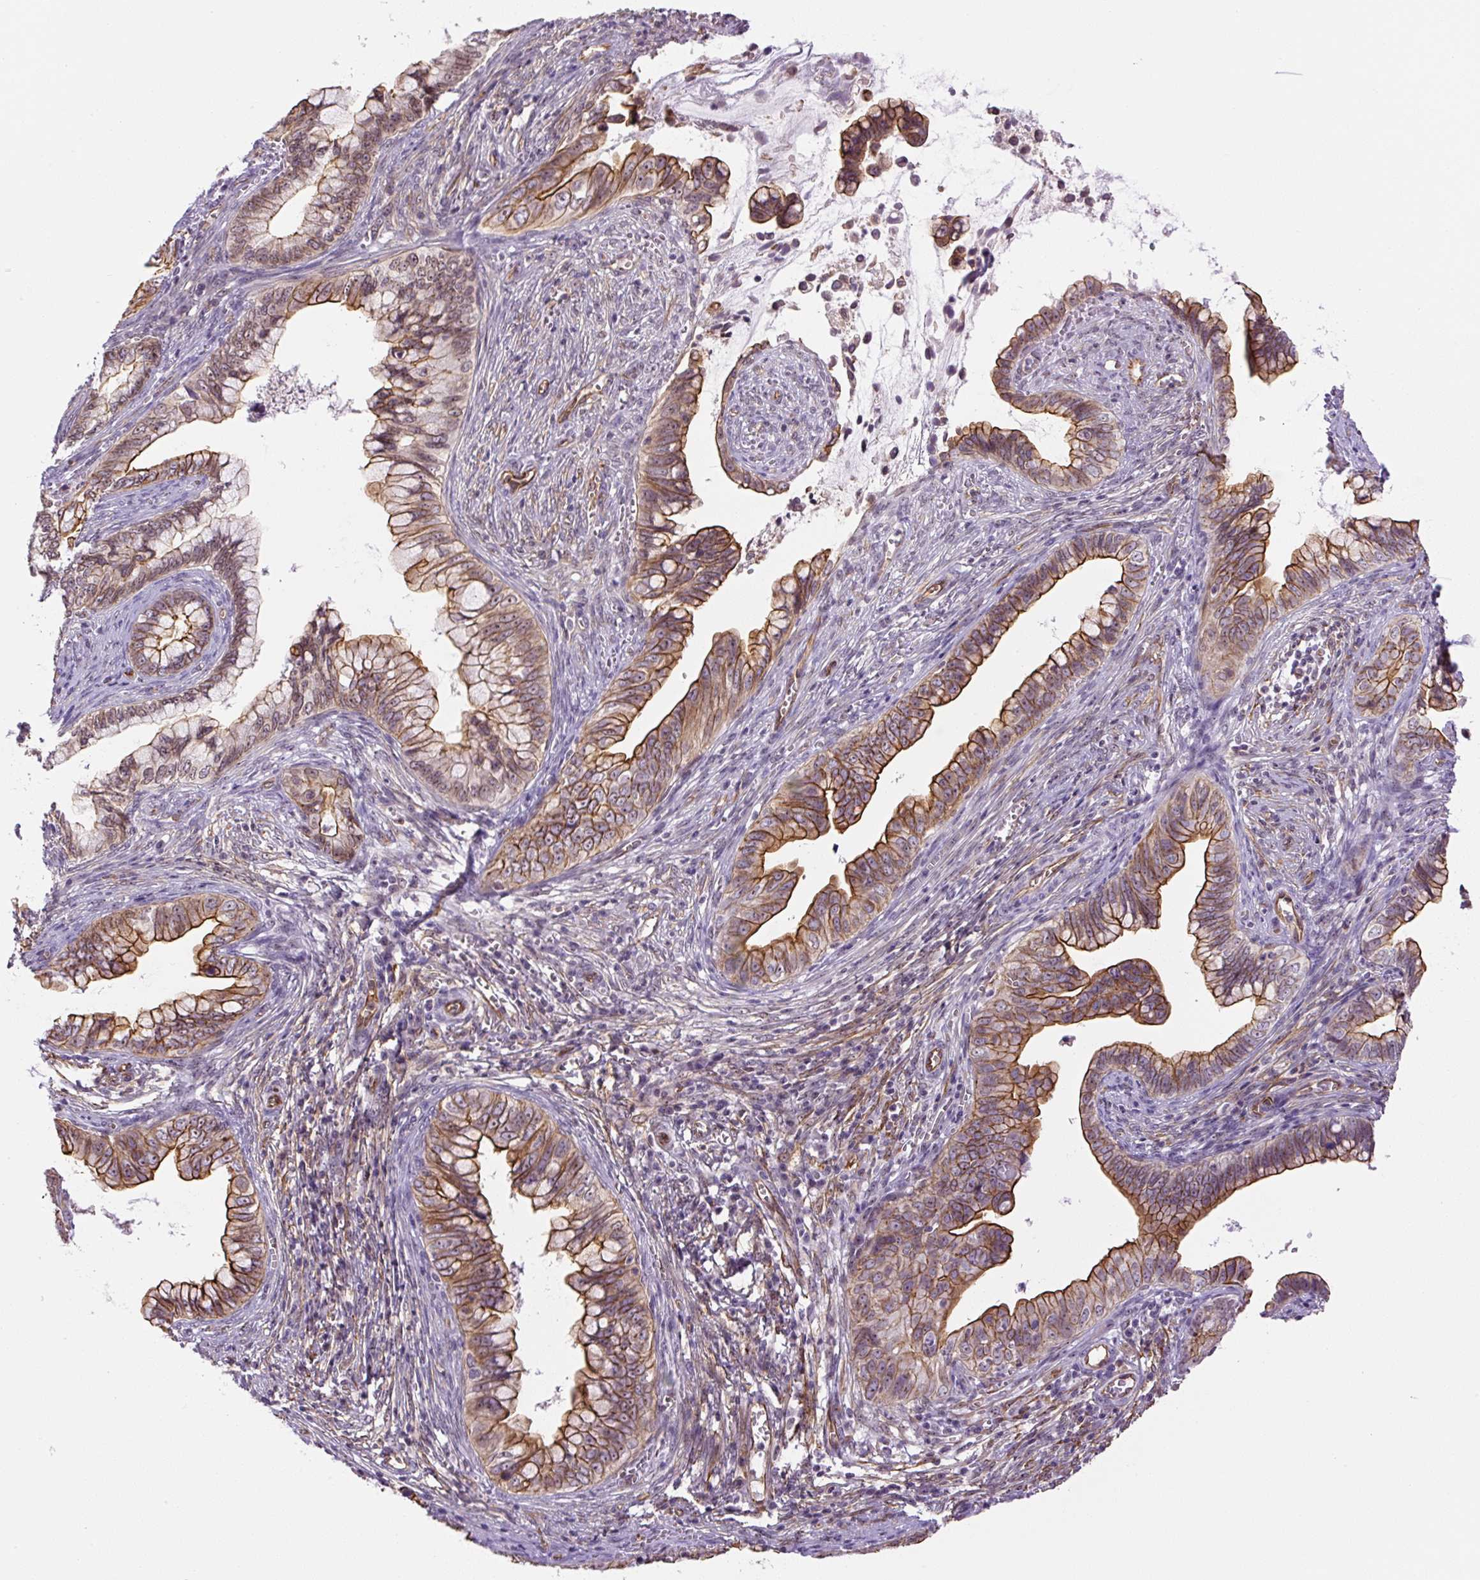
{"staining": {"intensity": "moderate", "quantity": ">75%", "location": "cytoplasmic/membranous"}, "tissue": "cervical cancer", "cell_type": "Tumor cells", "image_type": "cancer", "snomed": [{"axis": "morphology", "description": "Adenocarcinoma, NOS"}, {"axis": "topography", "description": "Cervix"}], "caption": "Immunohistochemistry photomicrograph of neoplastic tissue: human adenocarcinoma (cervical) stained using immunohistochemistry (IHC) reveals medium levels of moderate protein expression localized specifically in the cytoplasmic/membranous of tumor cells, appearing as a cytoplasmic/membranous brown color.", "gene": "MYO5C", "patient": {"sex": "female", "age": 44}}